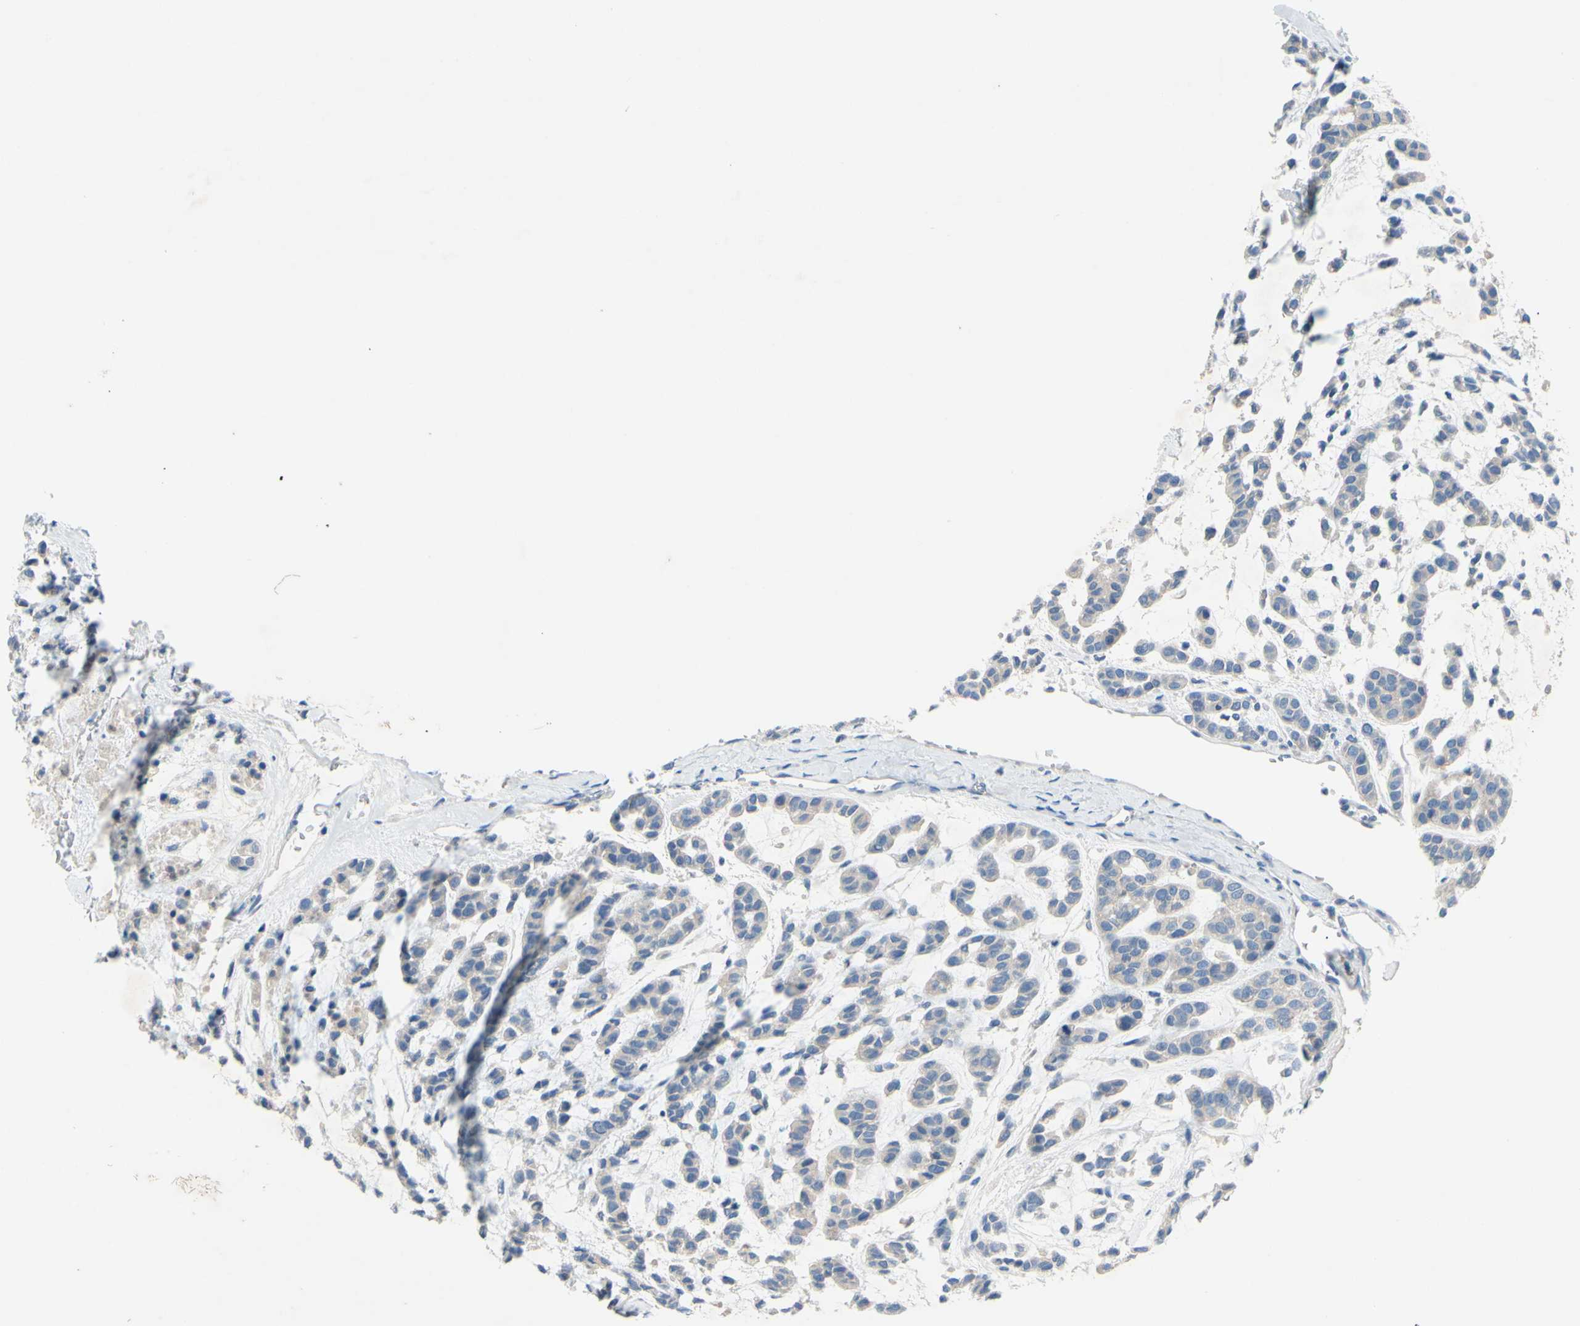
{"staining": {"intensity": "negative", "quantity": "none", "location": "none"}, "tissue": "head and neck cancer", "cell_type": "Tumor cells", "image_type": "cancer", "snomed": [{"axis": "morphology", "description": "Adenocarcinoma, NOS"}, {"axis": "morphology", "description": "Adenoma, NOS"}, {"axis": "topography", "description": "Head-Neck"}], "caption": "An IHC histopathology image of head and neck cancer is shown. There is no staining in tumor cells of head and neck cancer. The staining was performed using DAB to visualize the protein expression in brown, while the nuclei were stained in blue with hematoxylin (Magnification: 20x).", "gene": "FDFT1", "patient": {"sex": "female", "age": 55}}